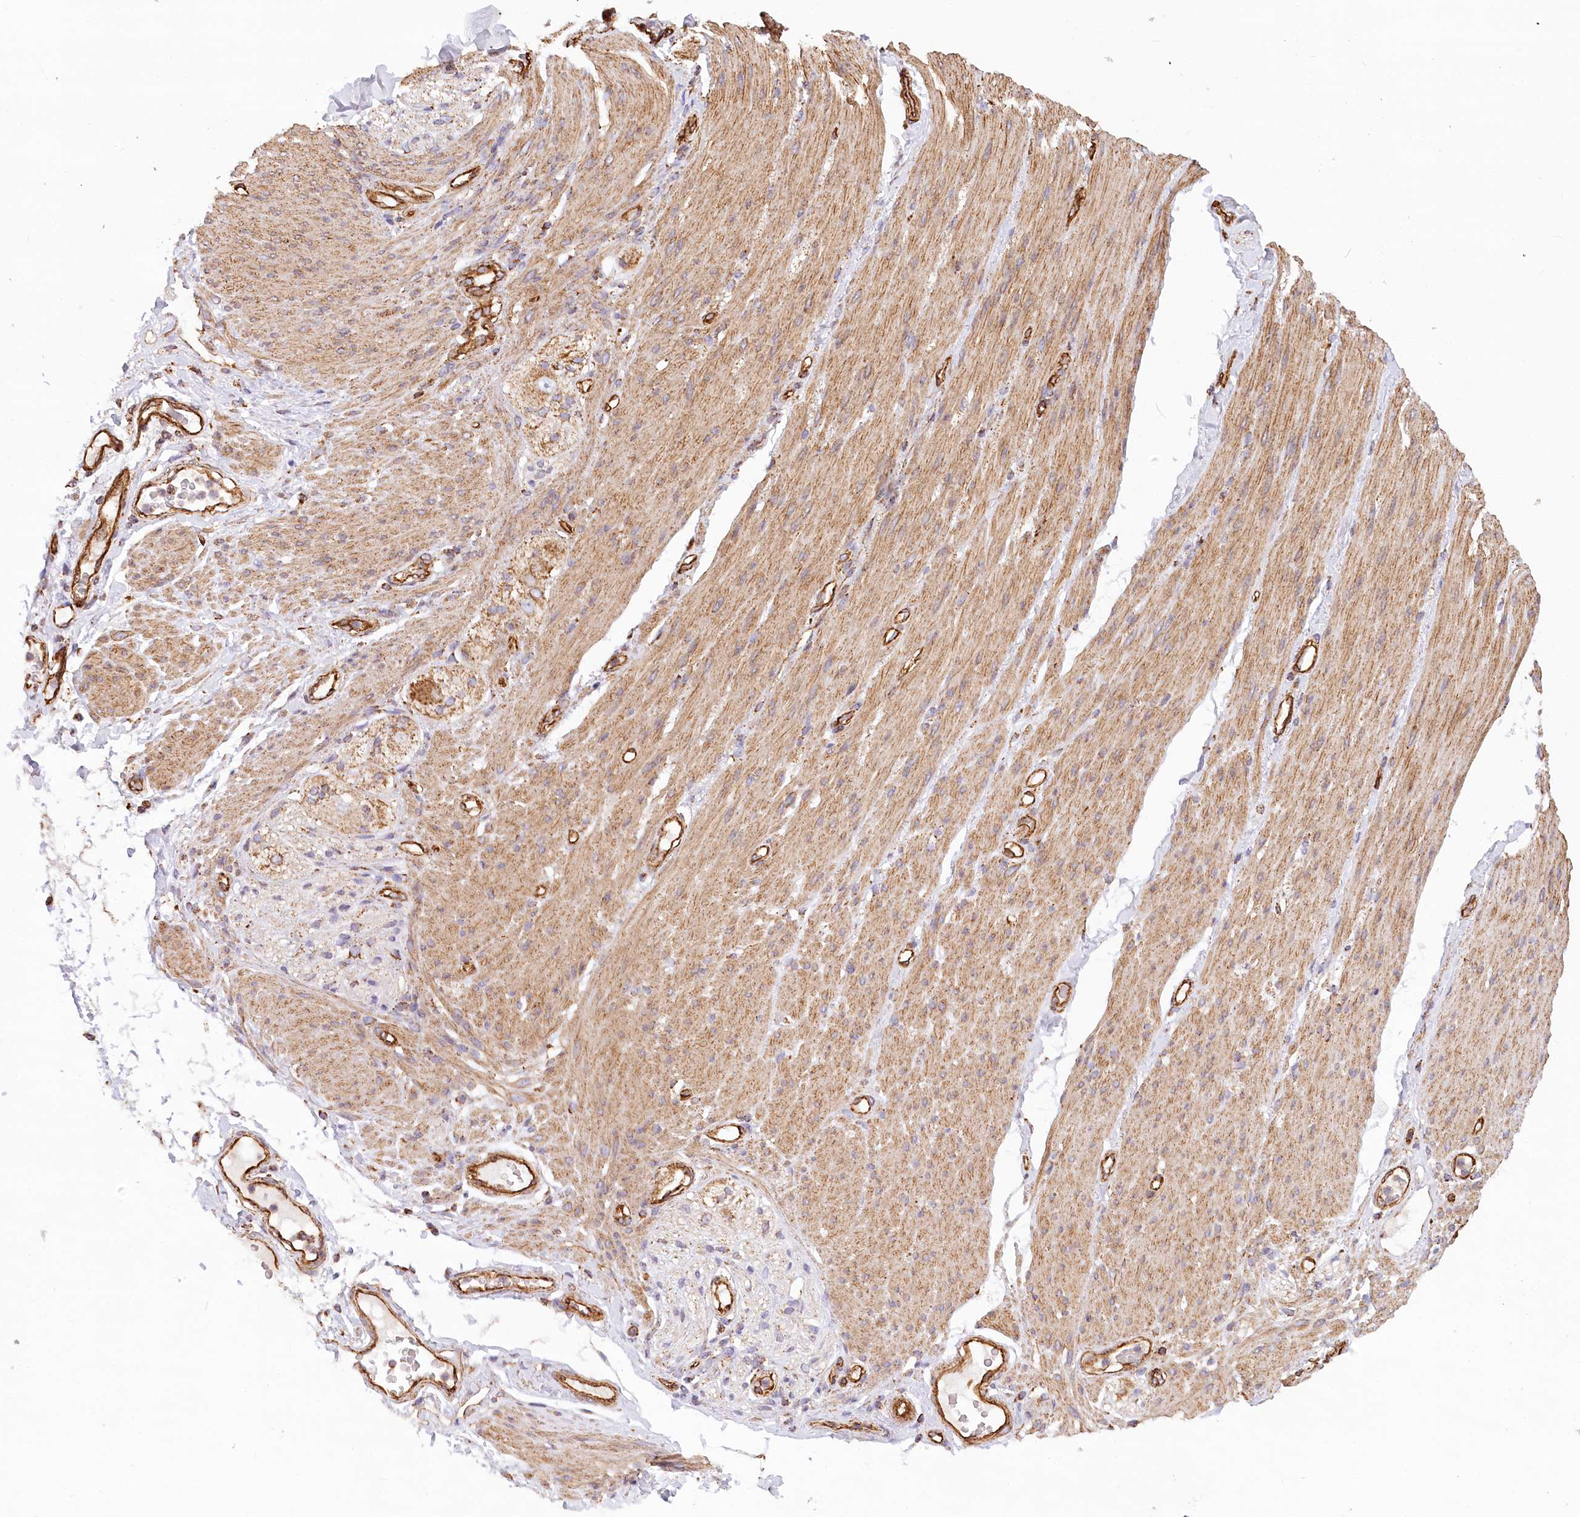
{"staining": {"intensity": "moderate", "quantity": ">75%", "location": "cytoplasmic/membranous"}, "tissue": "adipose tissue", "cell_type": "Adipocytes", "image_type": "normal", "snomed": [{"axis": "morphology", "description": "Normal tissue, NOS"}, {"axis": "topography", "description": "Colon"}, {"axis": "topography", "description": "Peripheral nerve tissue"}], "caption": "Immunohistochemistry (IHC) (DAB) staining of normal adipose tissue demonstrates moderate cytoplasmic/membranous protein staining in approximately >75% of adipocytes.", "gene": "UMPS", "patient": {"sex": "female", "age": 61}}